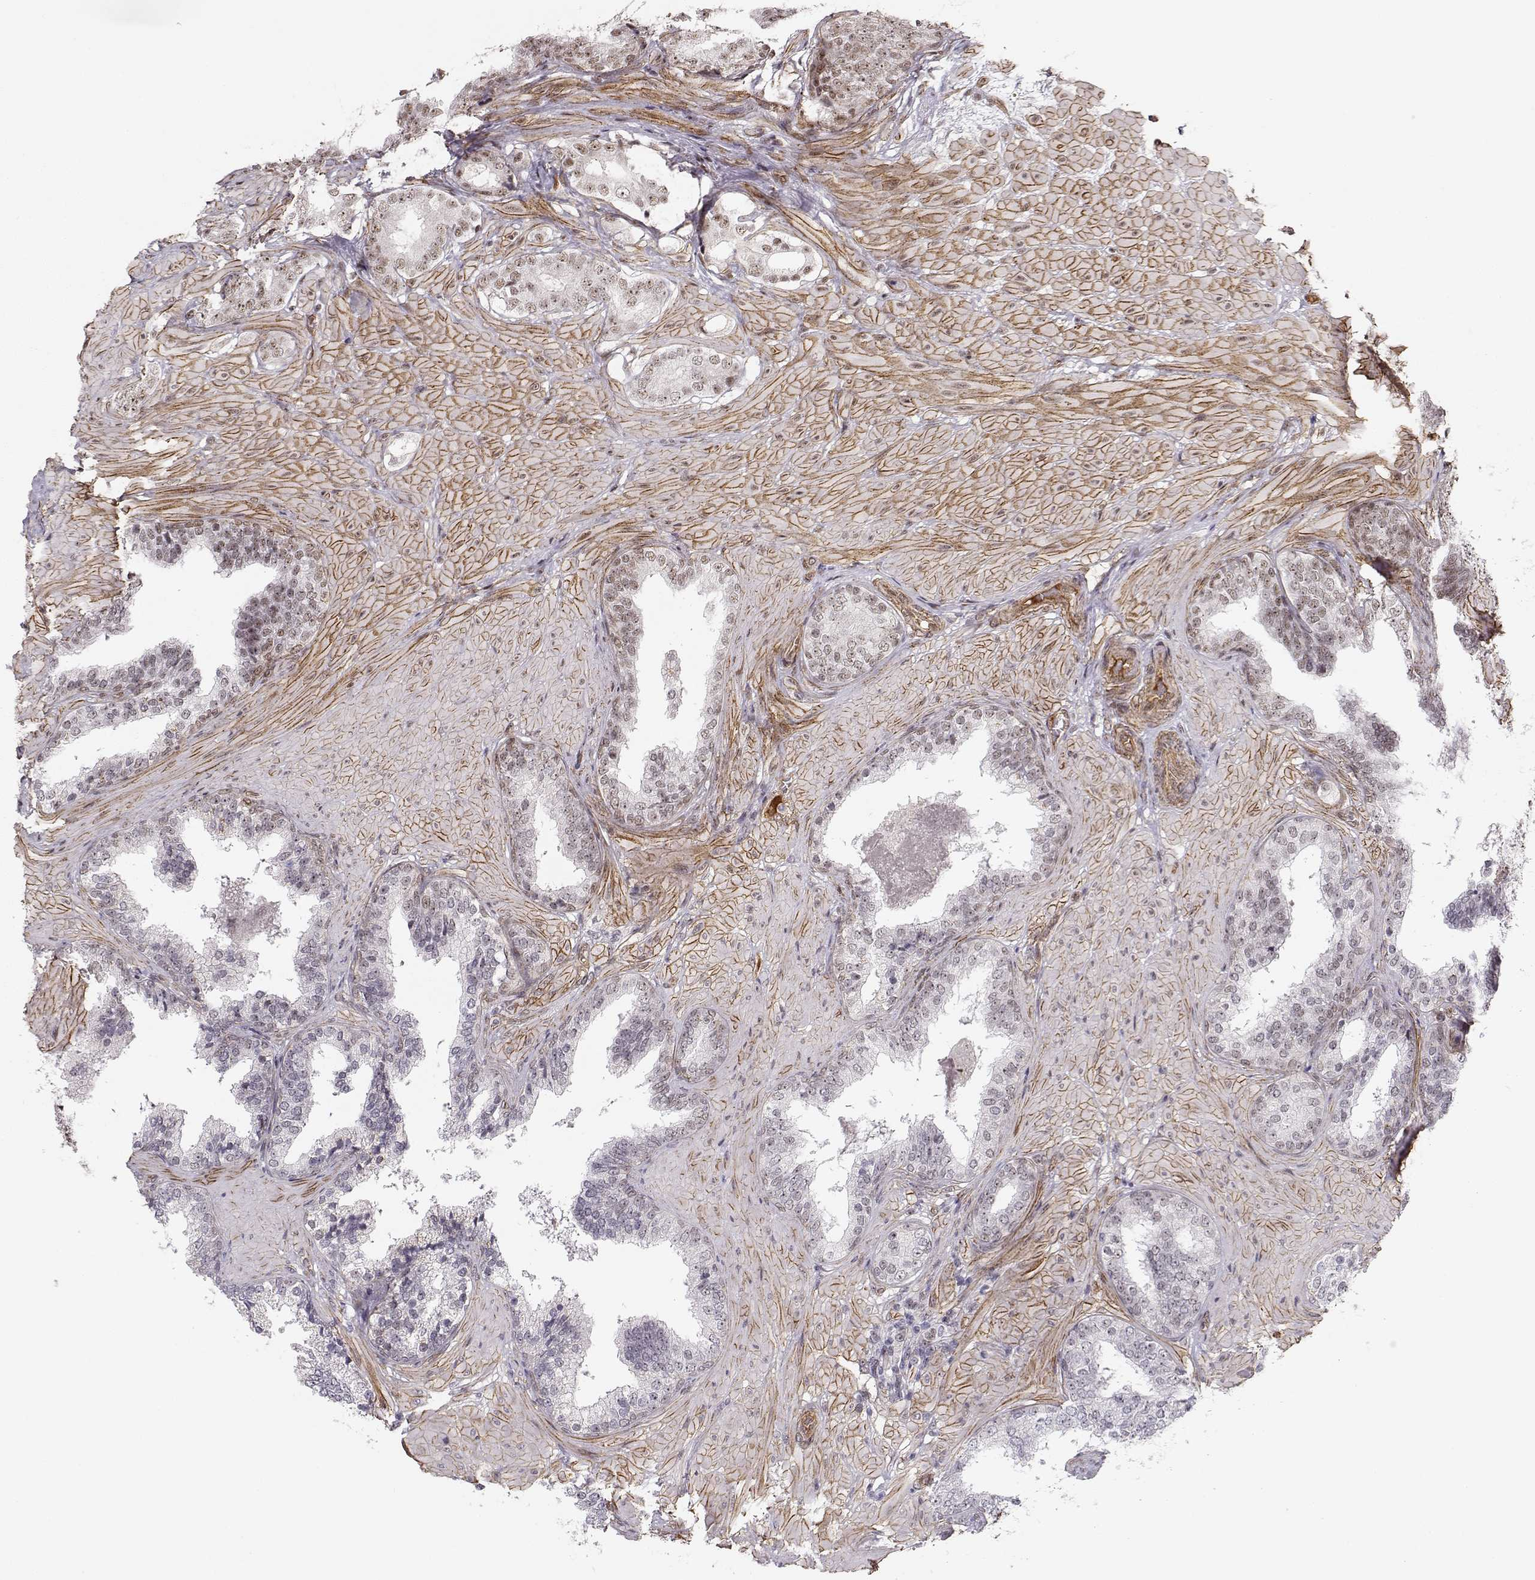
{"staining": {"intensity": "weak", "quantity": "25%-75%", "location": "nuclear"}, "tissue": "prostate cancer", "cell_type": "Tumor cells", "image_type": "cancer", "snomed": [{"axis": "morphology", "description": "Adenocarcinoma, Low grade"}, {"axis": "topography", "description": "Prostate"}], "caption": "Immunohistochemical staining of prostate cancer (low-grade adenocarcinoma) shows low levels of weak nuclear staining in approximately 25%-75% of tumor cells.", "gene": "CIR1", "patient": {"sex": "male", "age": 60}}